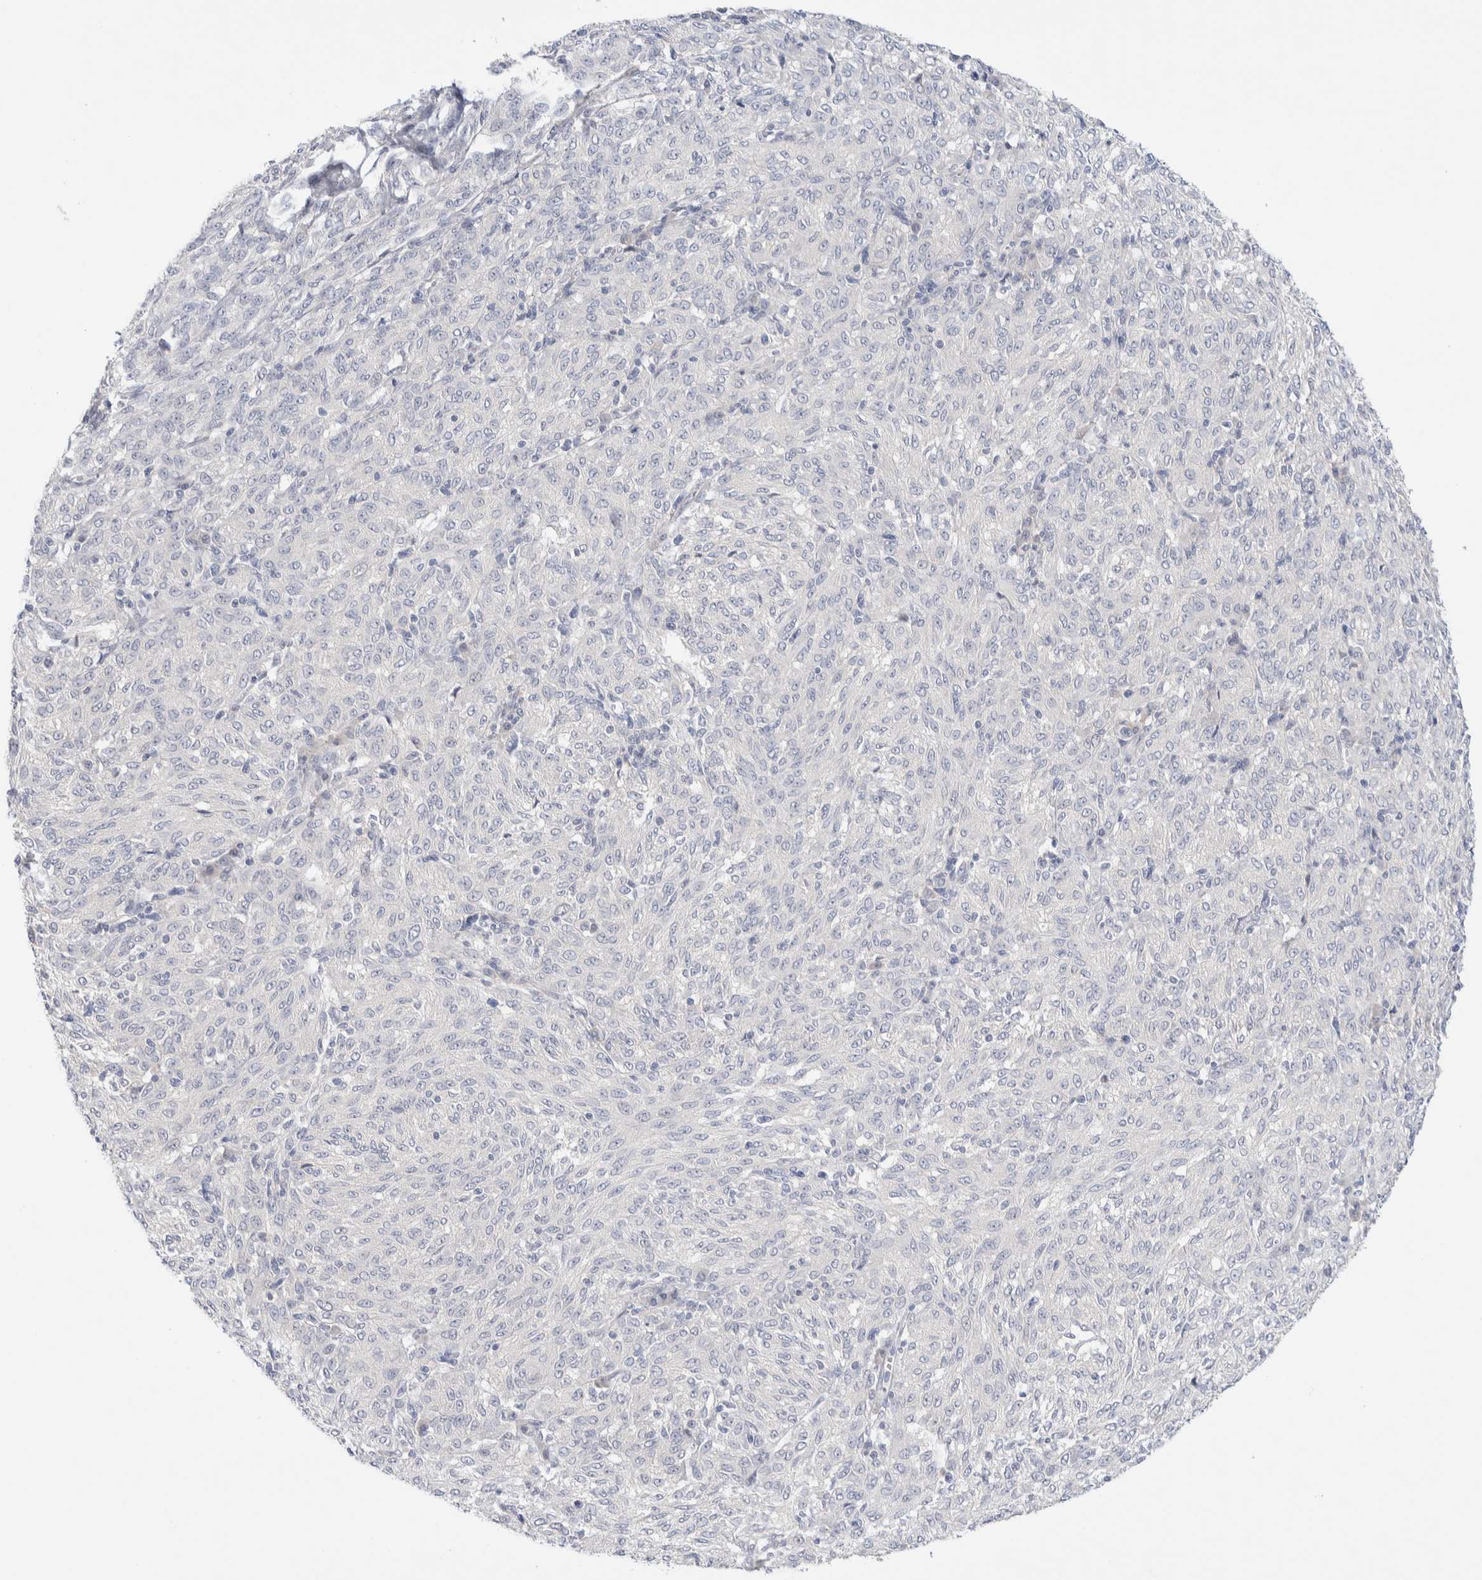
{"staining": {"intensity": "negative", "quantity": "none", "location": "none"}, "tissue": "melanoma", "cell_type": "Tumor cells", "image_type": "cancer", "snomed": [{"axis": "morphology", "description": "Malignant melanoma, NOS"}, {"axis": "topography", "description": "Skin"}], "caption": "The photomicrograph shows no significant expression in tumor cells of malignant melanoma.", "gene": "DNAJB6", "patient": {"sex": "female", "age": 72}}